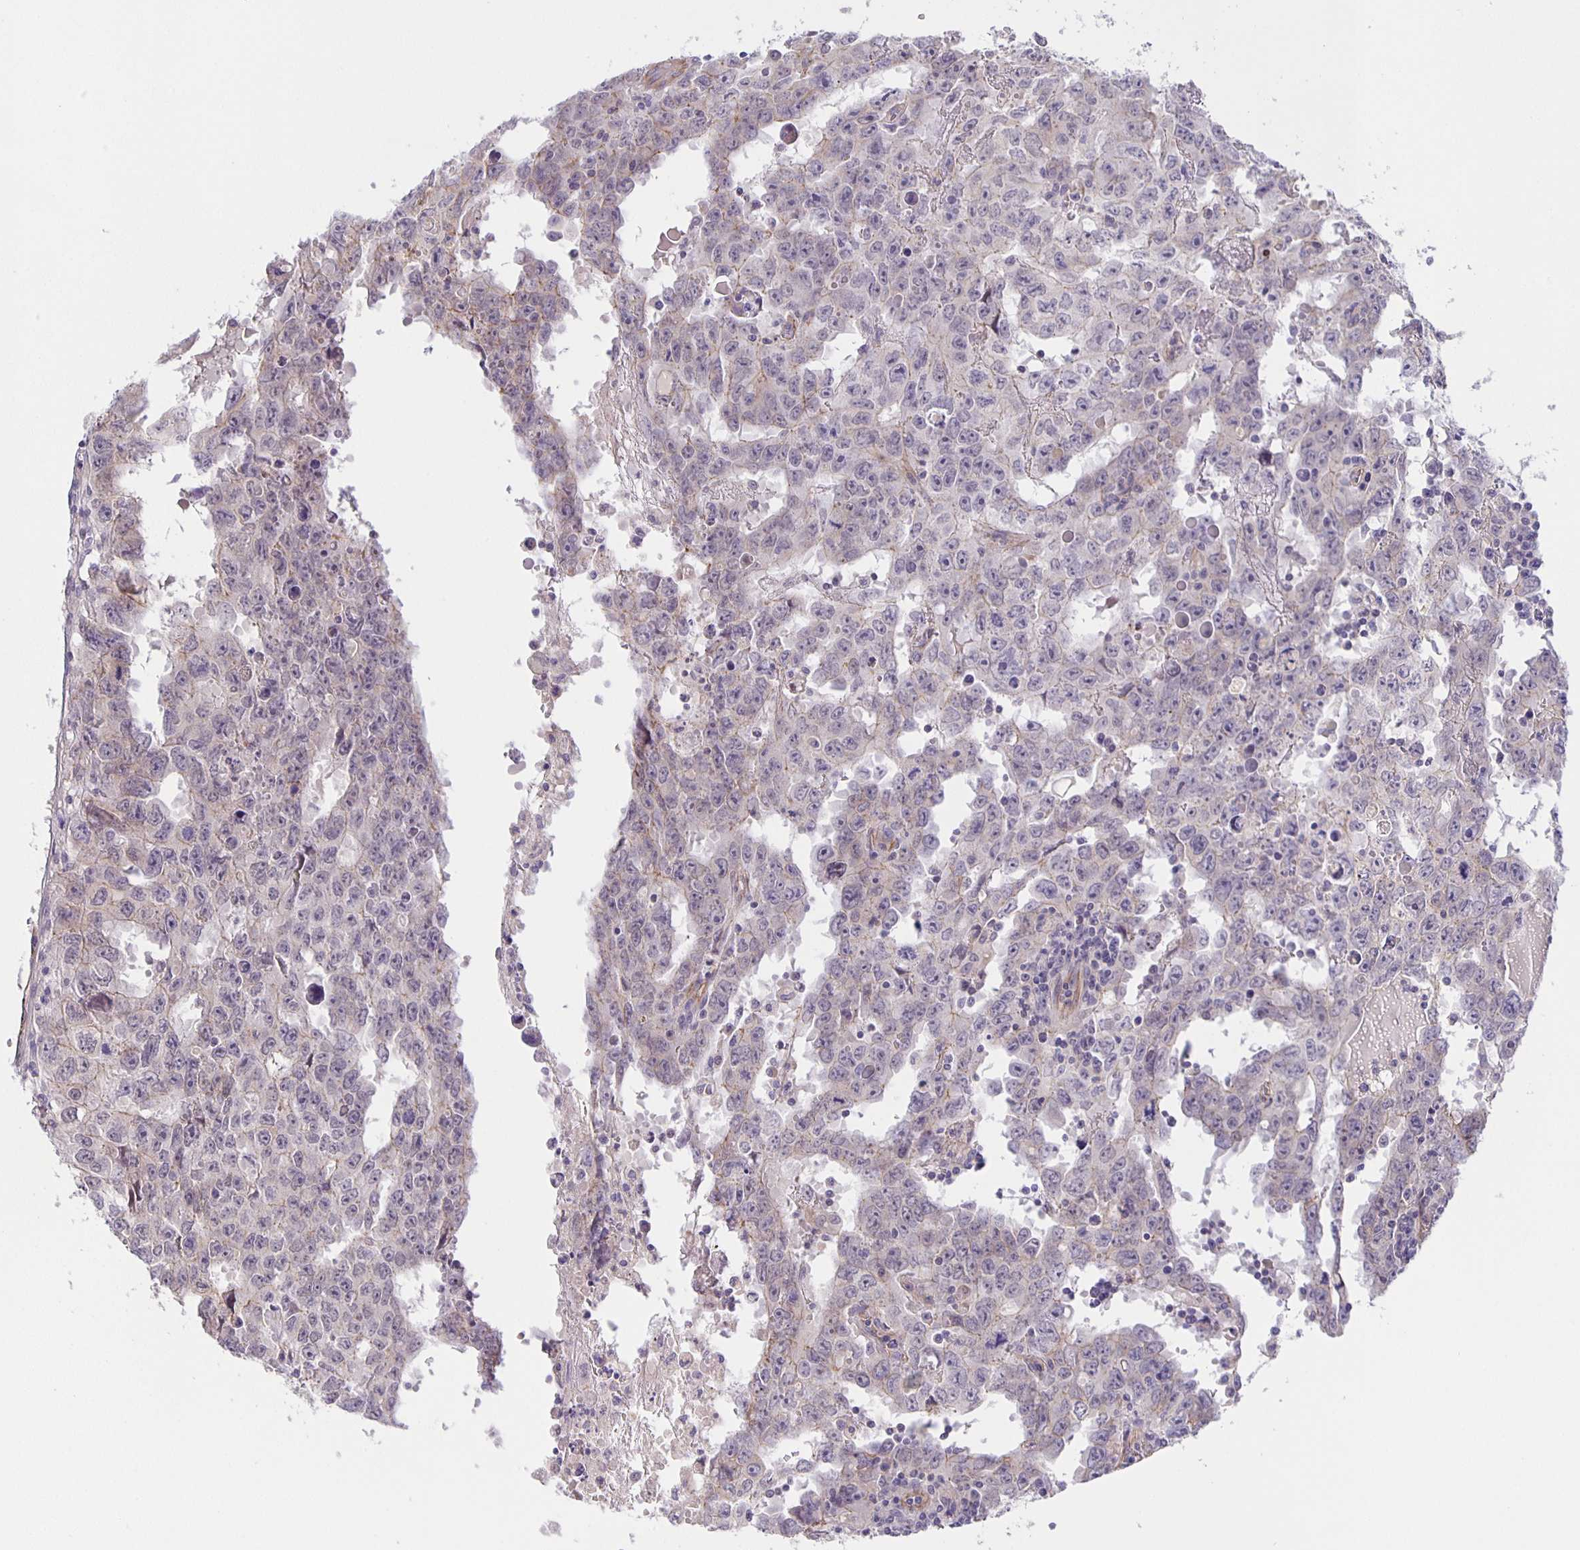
{"staining": {"intensity": "negative", "quantity": "none", "location": "none"}, "tissue": "testis cancer", "cell_type": "Tumor cells", "image_type": "cancer", "snomed": [{"axis": "morphology", "description": "Carcinoma, Embryonal, NOS"}, {"axis": "topography", "description": "Testis"}], "caption": "This is a photomicrograph of immunohistochemistry (IHC) staining of embryonal carcinoma (testis), which shows no expression in tumor cells.", "gene": "JMJD4", "patient": {"sex": "male", "age": 22}}